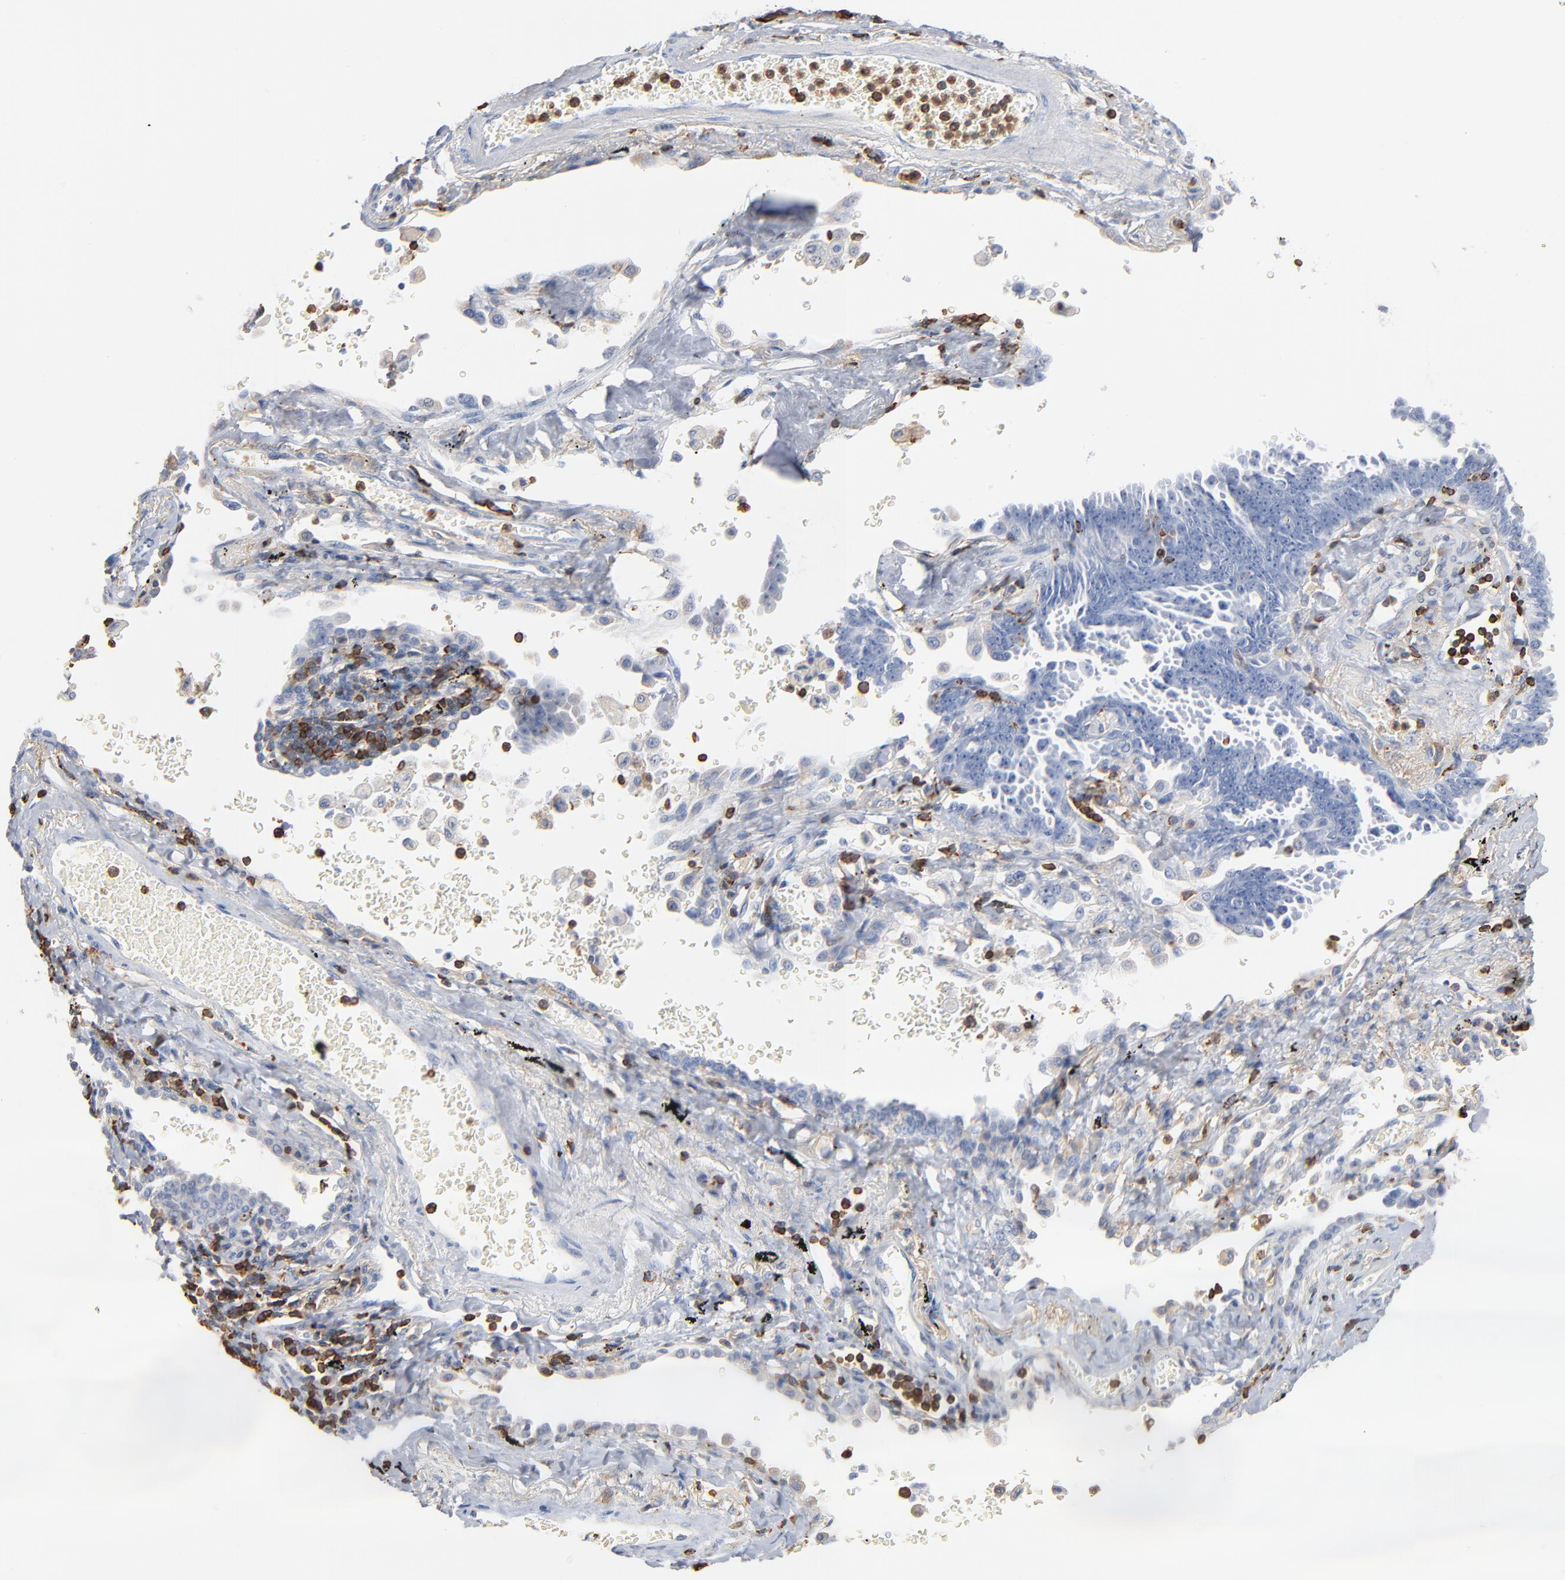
{"staining": {"intensity": "negative", "quantity": "none", "location": "none"}, "tissue": "lung cancer", "cell_type": "Tumor cells", "image_type": "cancer", "snomed": [{"axis": "morphology", "description": "Adenocarcinoma, NOS"}, {"axis": "topography", "description": "Lung"}], "caption": "DAB immunohistochemical staining of human lung adenocarcinoma shows no significant expression in tumor cells.", "gene": "SH3KBP1", "patient": {"sex": "female", "age": 64}}